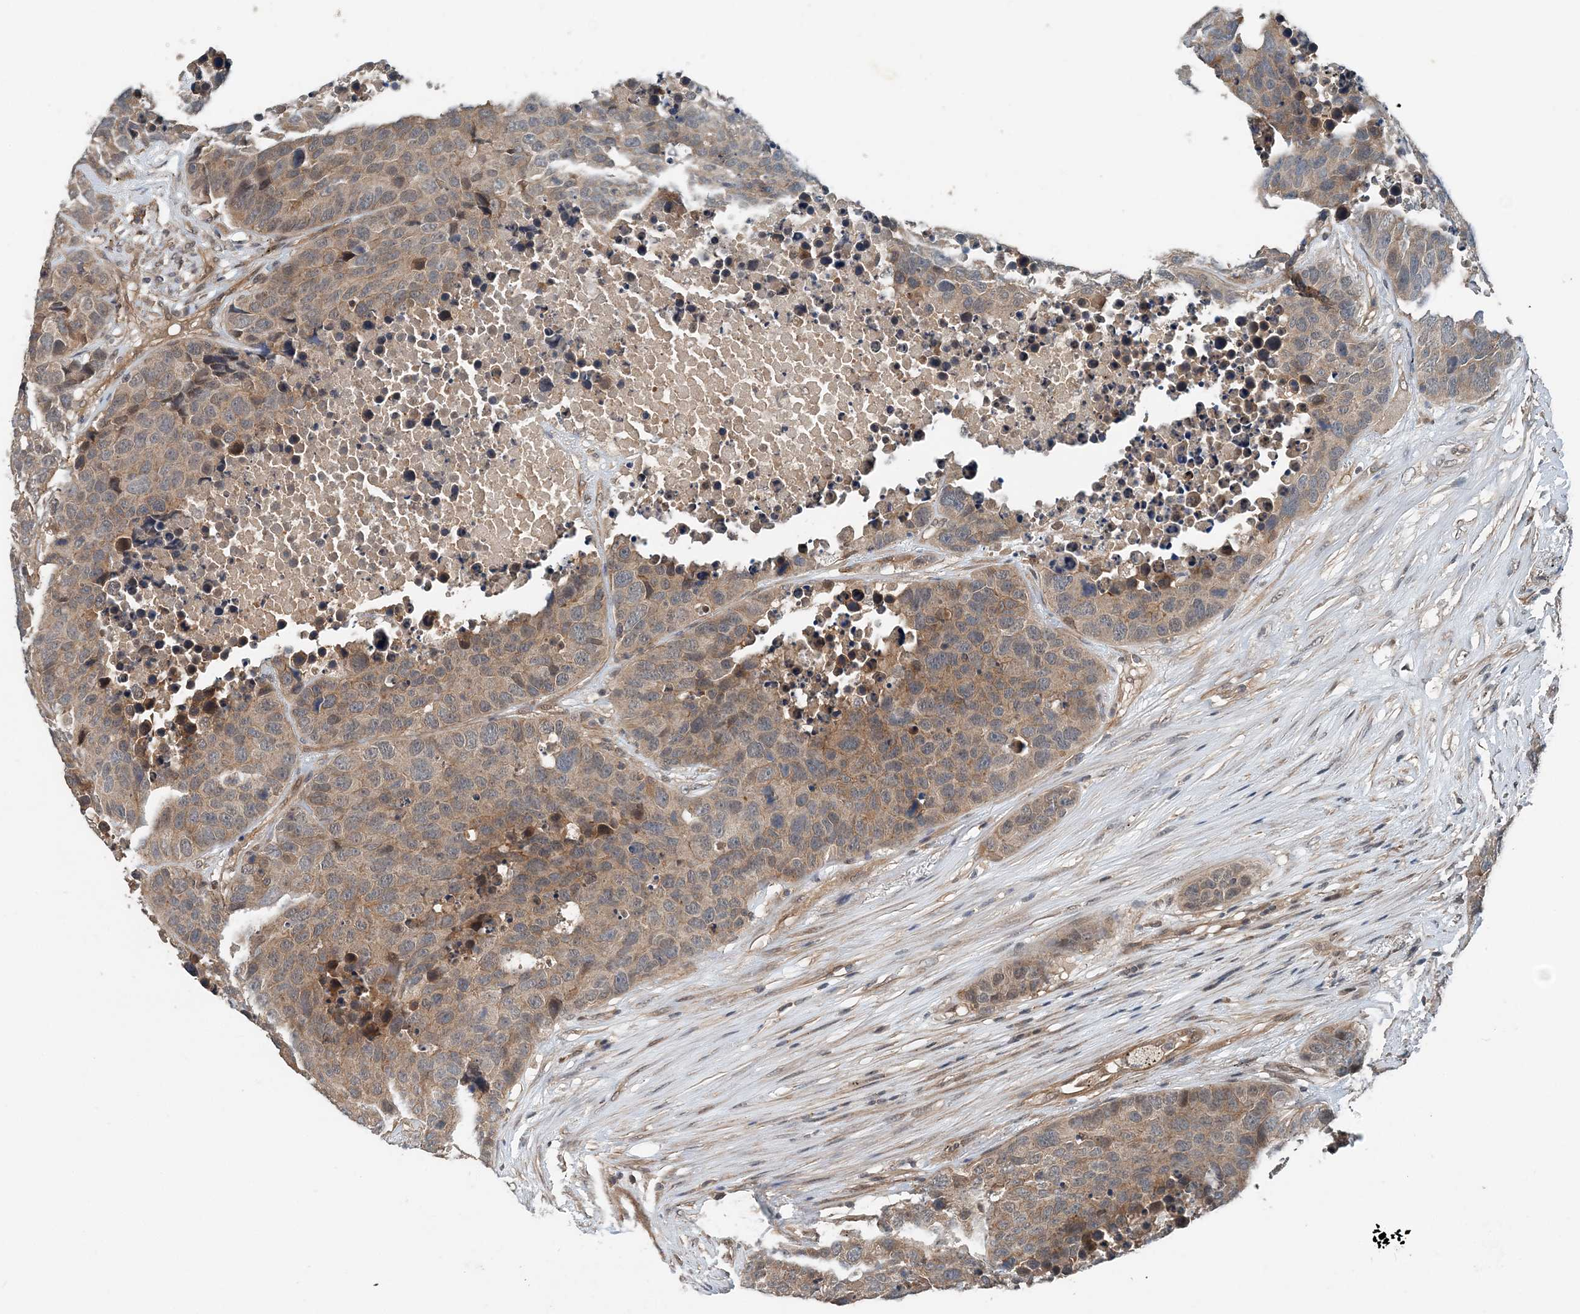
{"staining": {"intensity": "moderate", "quantity": ">75%", "location": "cytoplasmic/membranous"}, "tissue": "carcinoid", "cell_type": "Tumor cells", "image_type": "cancer", "snomed": [{"axis": "morphology", "description": "Carcinoid, malignant, NOS"}, {"axis": "topography", "description": "Lung"}], "caption": "IHC image of human carcinoid stained for a protein (brown), which reveals medium levels of moderate cytoplasmic/membranous staining in approximately >75% of tumor cells.", "gene": "SMPD3", "patient": {"sex": "male", "age": 60}}